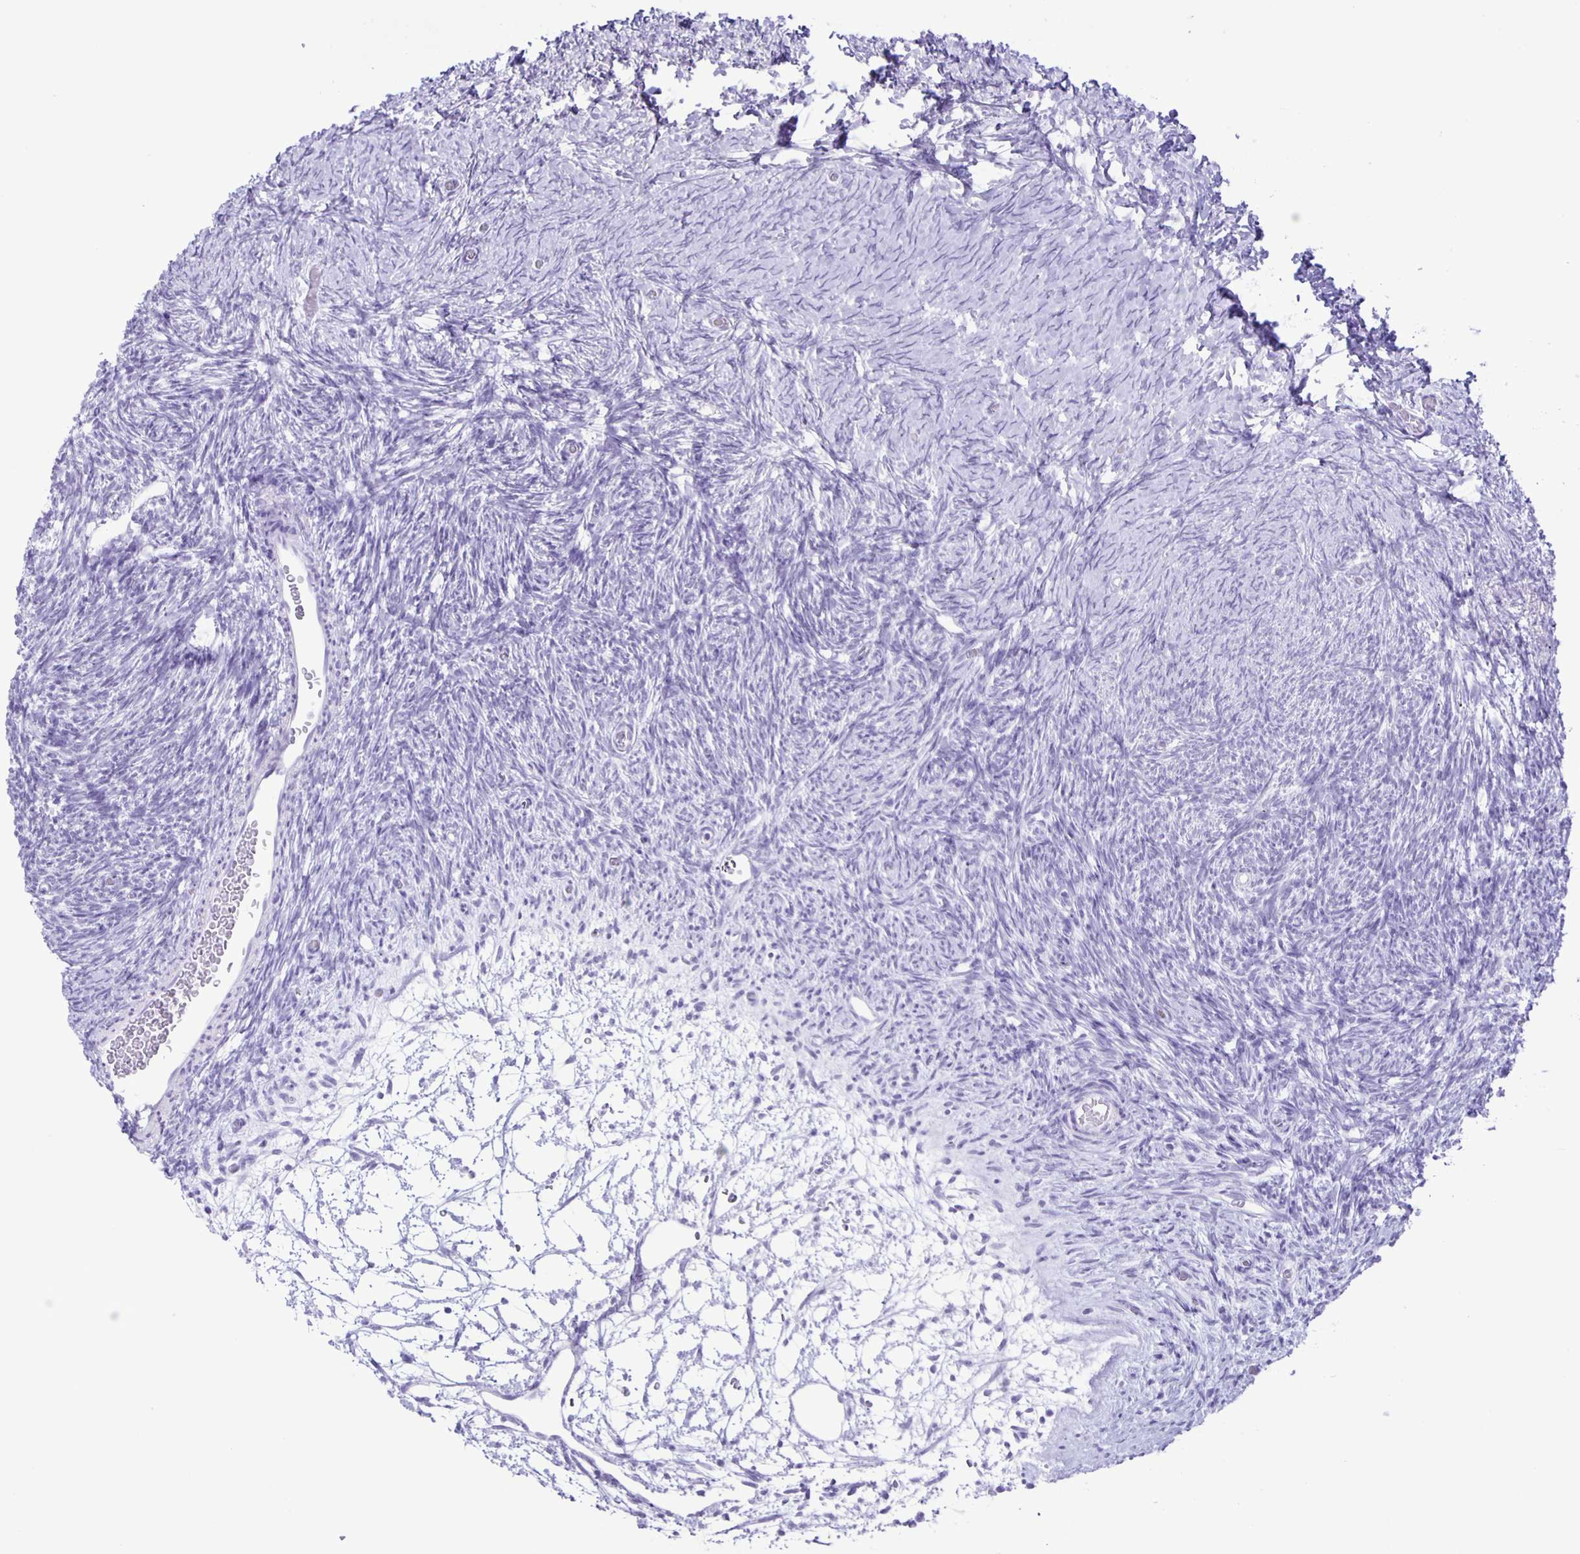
{"staining": {"intensity": "negative", "quantity": "none", "location": "none"}, "tissue": "ovary", "cell_type": "Ovarian stroma cells", "image_type": "normal", "snomed": [{"axis": "morphology", "description": "Normal tissue, NOS"}, {"axis": "topography", "description": "Ovary"}], "caption": "Ovarian stroma cells are negative for protein expression in unremarkable human ovary. The staining is performed using DAB (3,3'-diaminobenzidine) brown chromogen with nuclei counter-stained in using hematoxylin.", "gene": "EZHIP", "patient": {"sex": "female", "age": 39}}